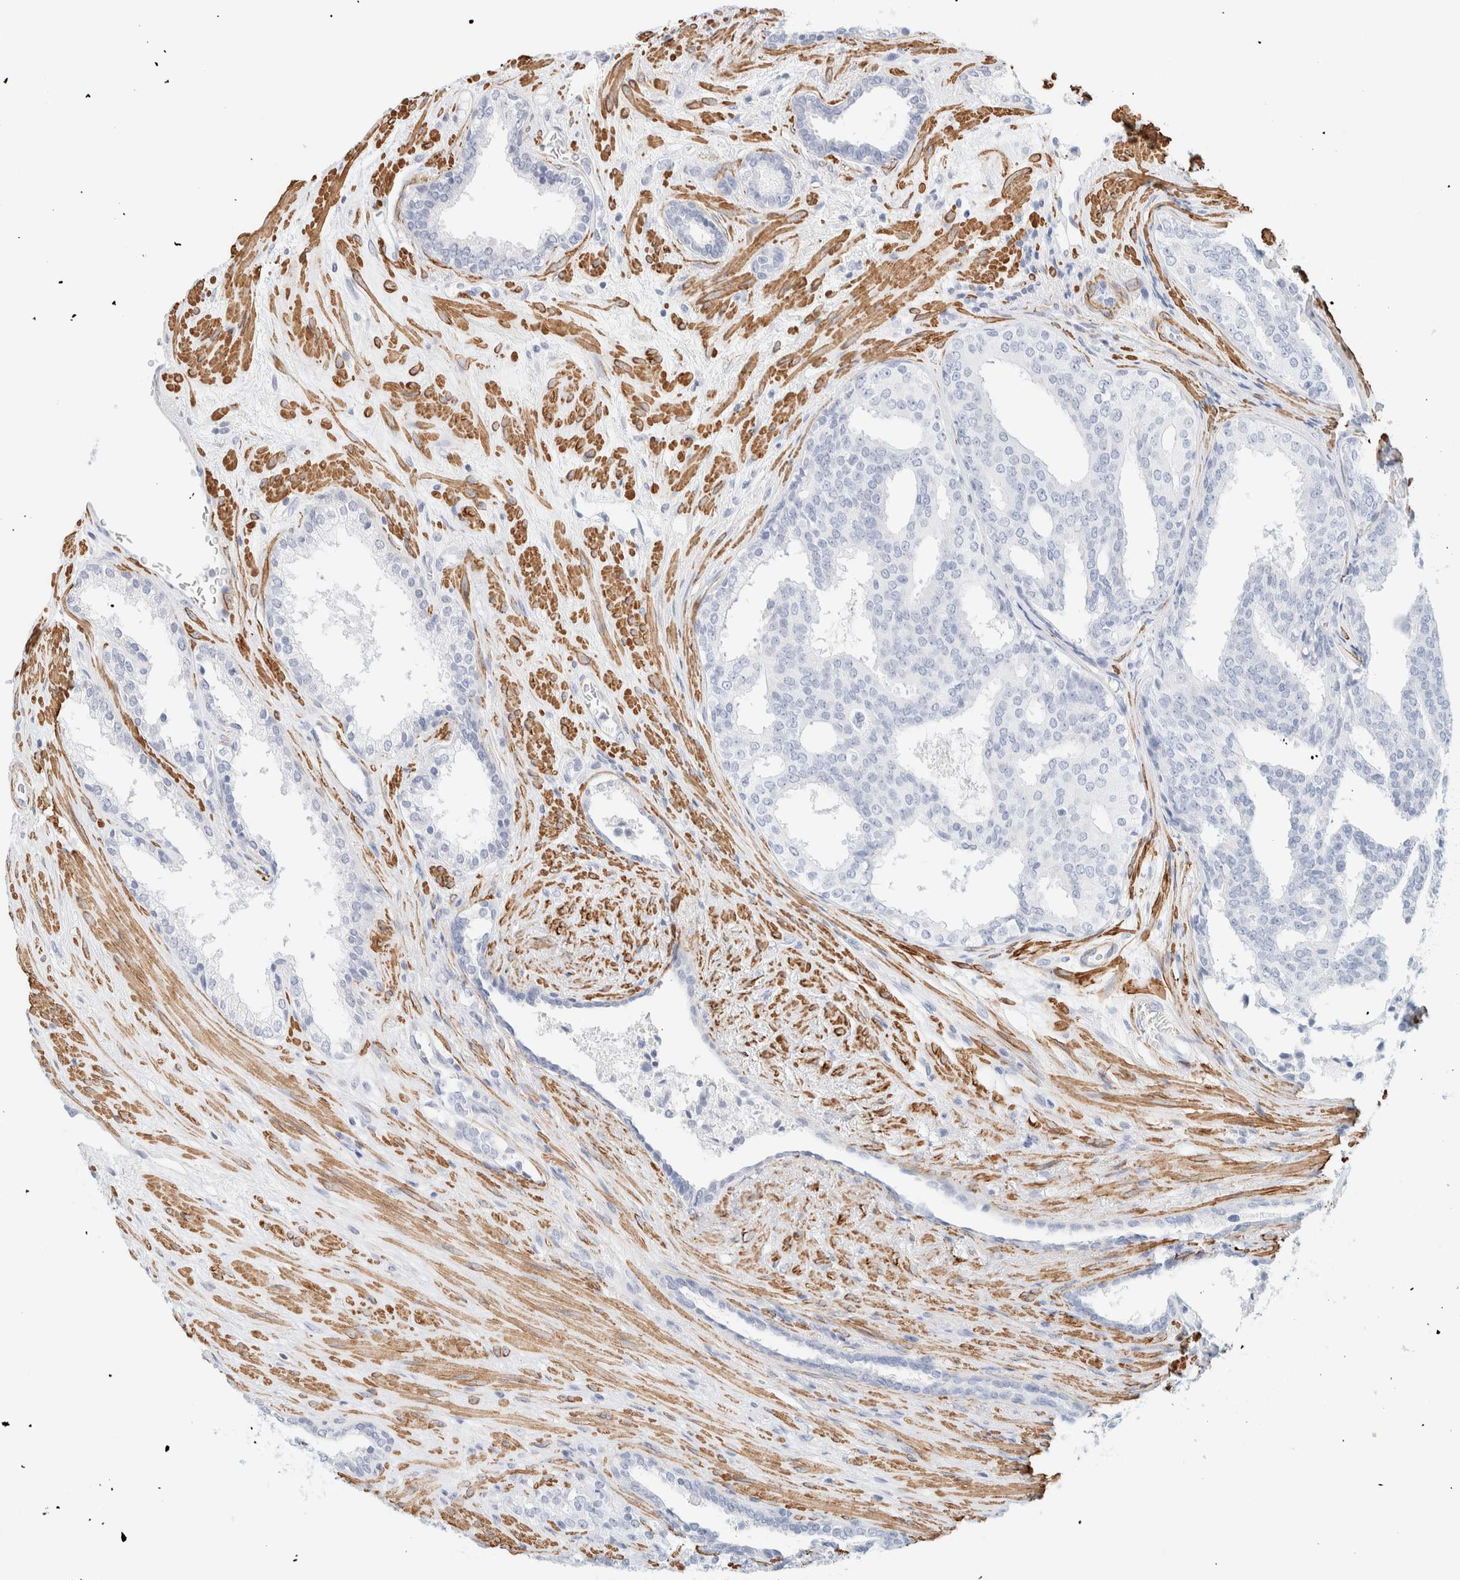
{"staining": {"intensity": "negative", "quantity": "none", "location": "none"}, "tissue": "prostate cancer", "cell_type": "Tumor cells", "image_type": "cancer", "snomed": [{"axis": "morphology", "description": "Adenocarcinoma, High grade"}, {"axis": "topography", "description": "Prostate"}], "caption": "This photomicrograph is of adenocarcinoma (high-grade) (prostate) stained with immunohistochemistry (IHC) to label a protein in brown with the nuclei are counter-stained blue. There is no positivity in tumor cells. The staining is performed using DAB (3,3'-diaminobenzidine) brown chromogen with nuclei counter-stained in using hematoxylin.", "gene": "AFMID", "patient": {"sex": "male", "age": 71}}